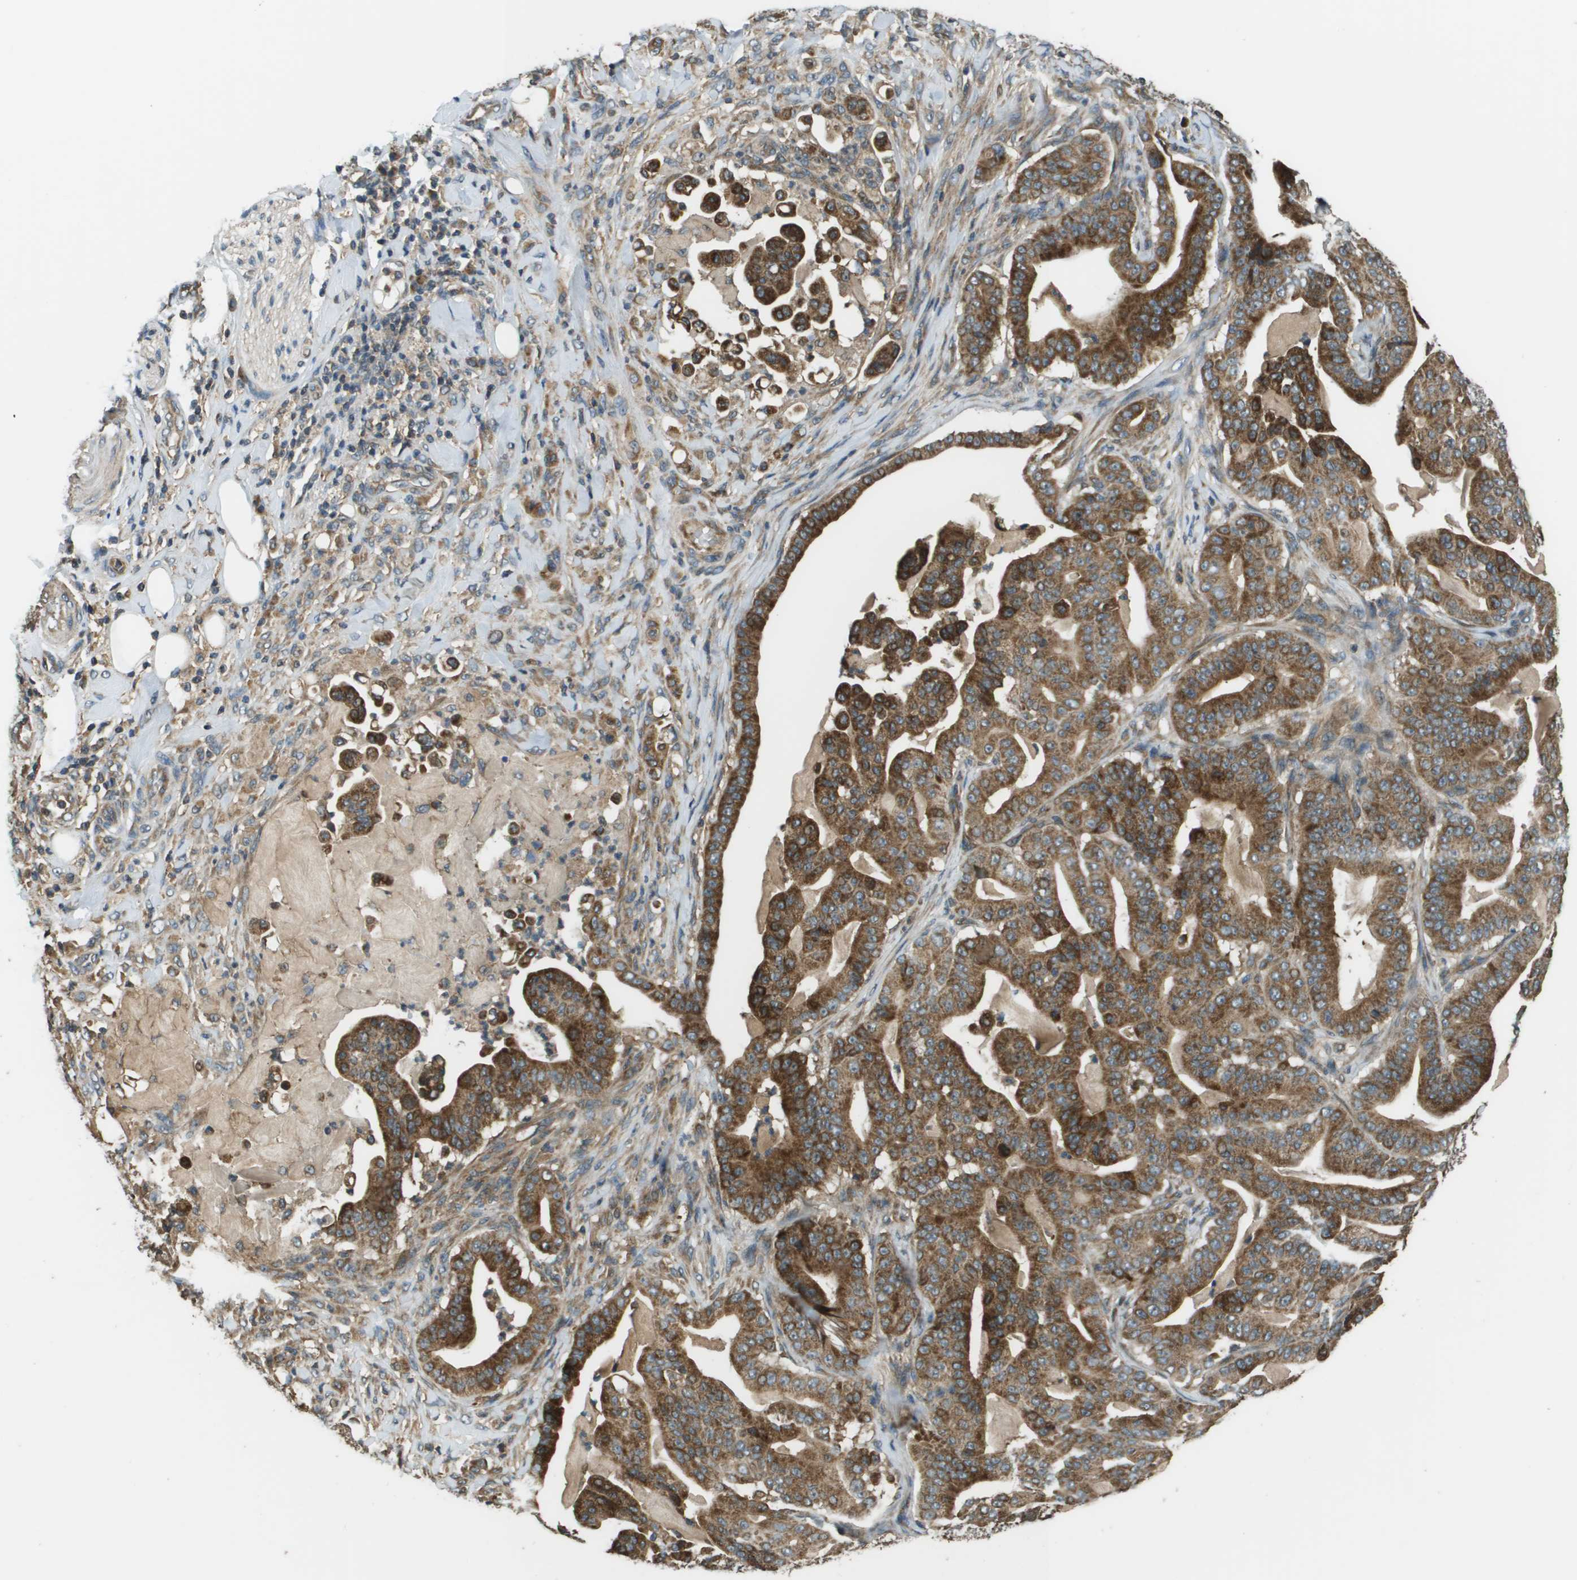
{"staining": {"intensity": "strong", "quantity": ">75%", "location": "cytoplasmic/membranous"}, "tissue": "pancreatic cancer", "cell_type": "Tumor cells", "image_type": "cancer", "snomed": [{"axis": "morphology", "description": "Adenocarcinoma, NOS"}, {"axis": "topography", "description": "Pancreas"}], "caption": "Tumor cells show high levels of strong cytoplasmic/membranous positivity in about >75% of cells in pancreatic adenocarcinoma.", "gene": "PLPBP", "patient": {"sex": "male", "age": 63}}